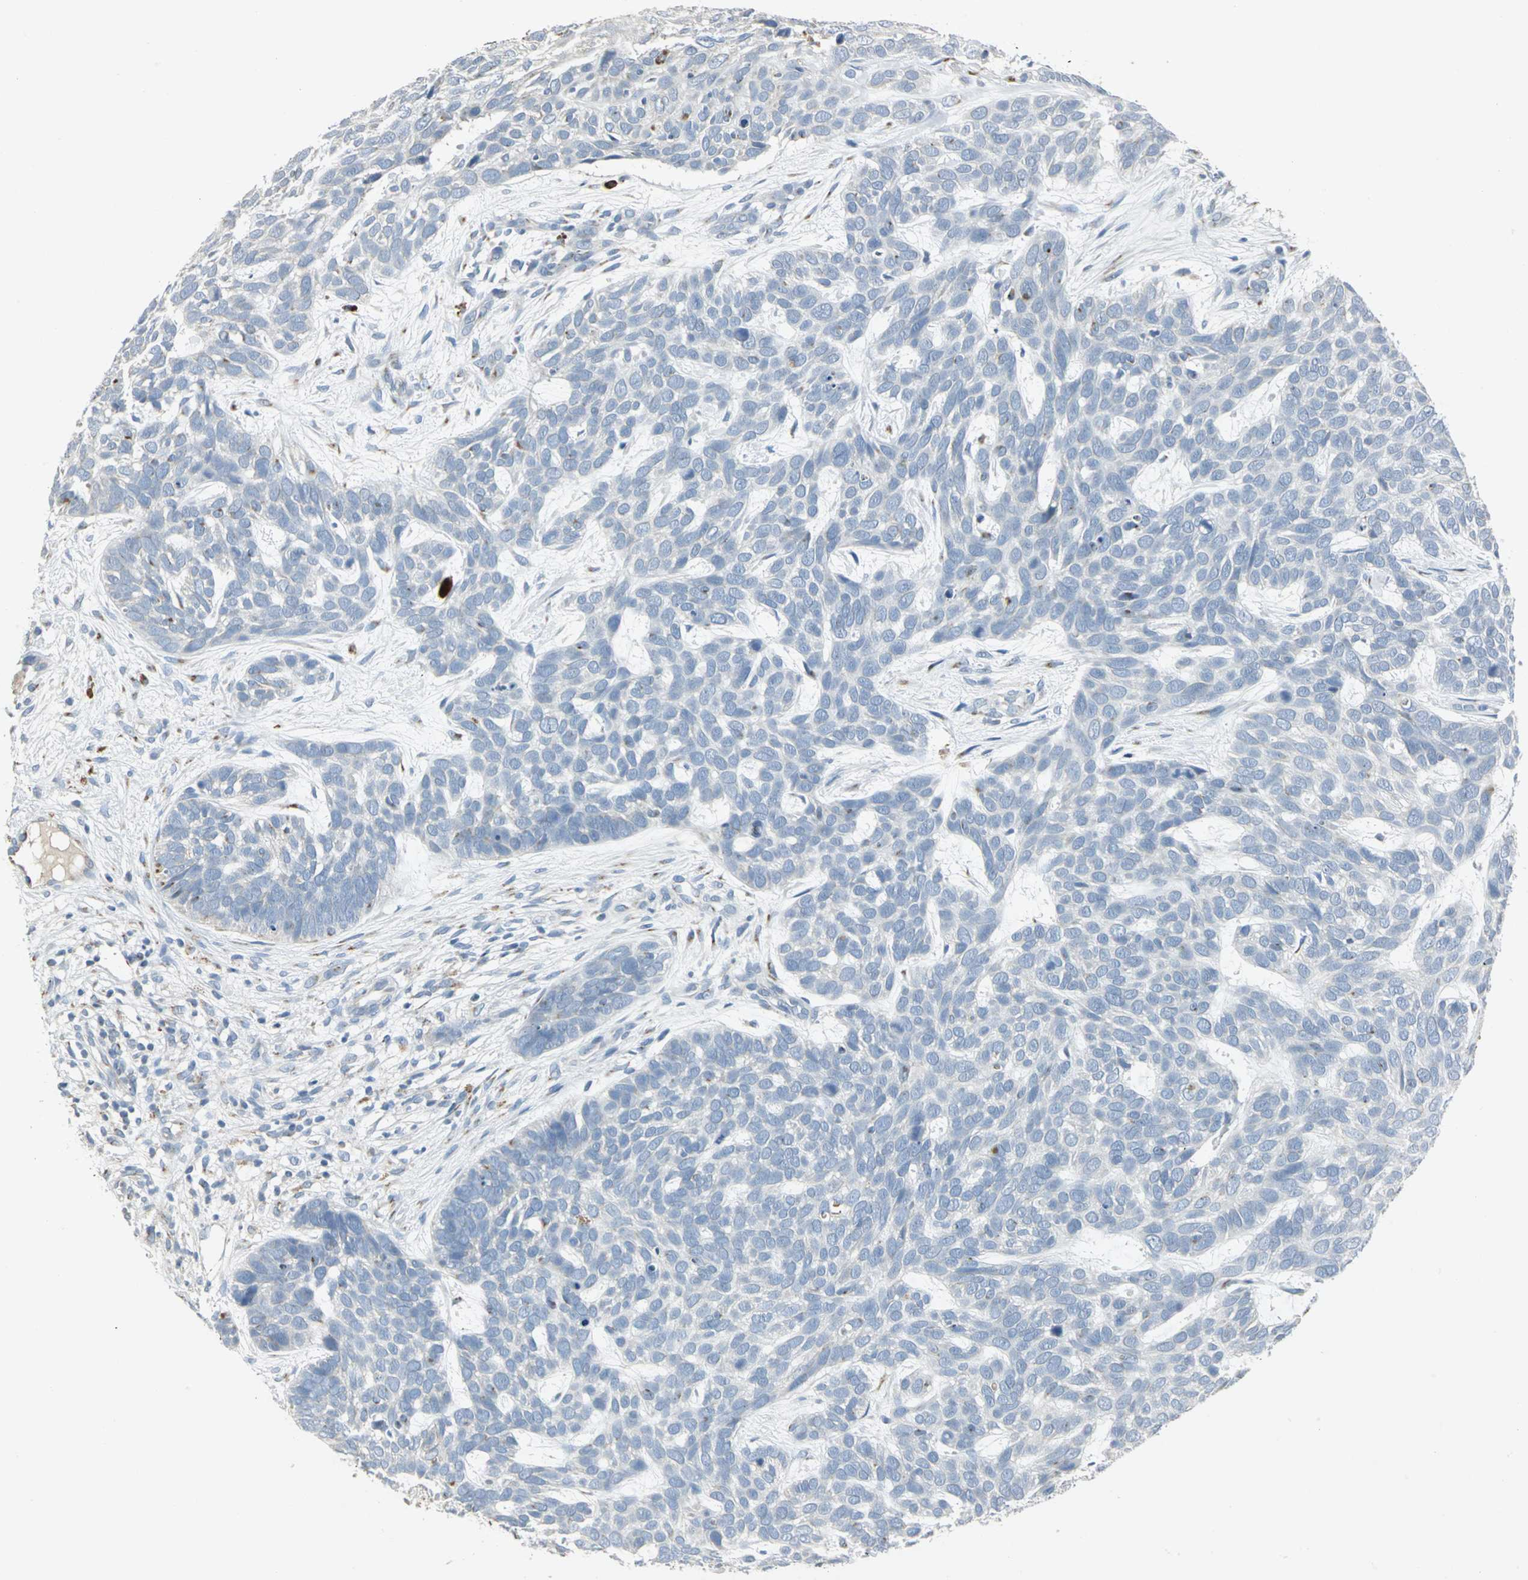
{"staining": {"intensity": "negative", "quantity": "none", "location": "none"}, "tissue": "skin cancer", "cell_type": "Tumor cells", "image_type": "cancer", "snomed": [{"axis": "morphology", "description": "Basal cell carcinoma"}, {"axis": "topography", "description": "Skin"}], "caption": "This is an IHC photomicrograph of human skin cancer (basal cell carcinoma). There is no staining in tumor cells.", "gene": "TM9SF2", "patient": {"sex": "male", "age": 87}}